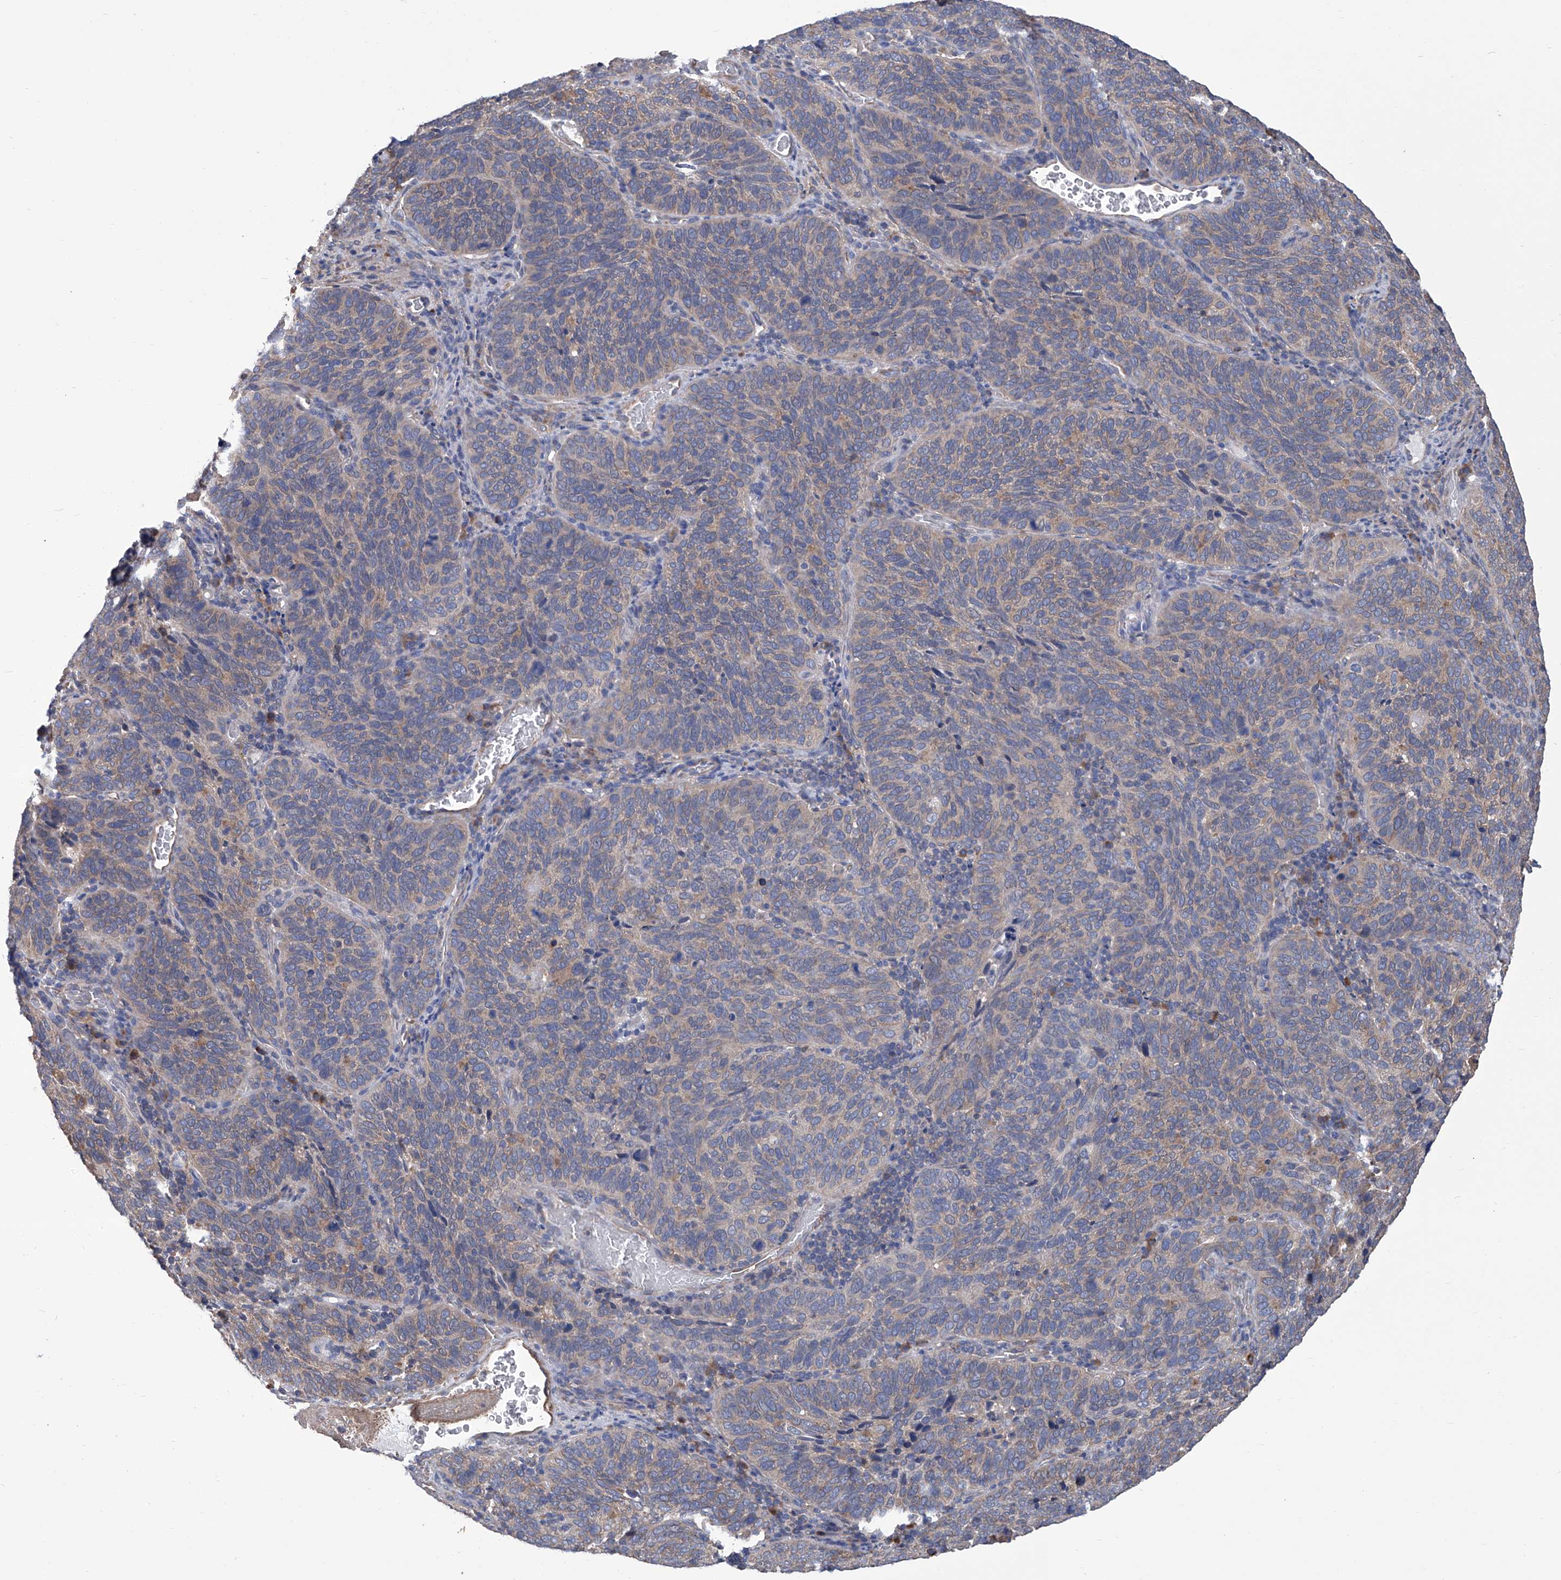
{"staining": {"intensity": "weak", "quantity": "25%-75%", "location": "cytoplasmic/membranous"}, "tissue": "cervical cancer", "cell_type": "Tumor cells", "image_type": "cancer", "snomed": [{"axis": "morphology", "description": "Squamous cell carcinoma, NOS"}, {"axis": "topography", "description": "Cervix"}], "caption": "Tumor cells show weak cytoplasmic/membranous staining in about 25%-75% of cells in cervical squamous cell carcinoma.", "gene": "SMS", "patient": {"sex": "female", "age": 60}}